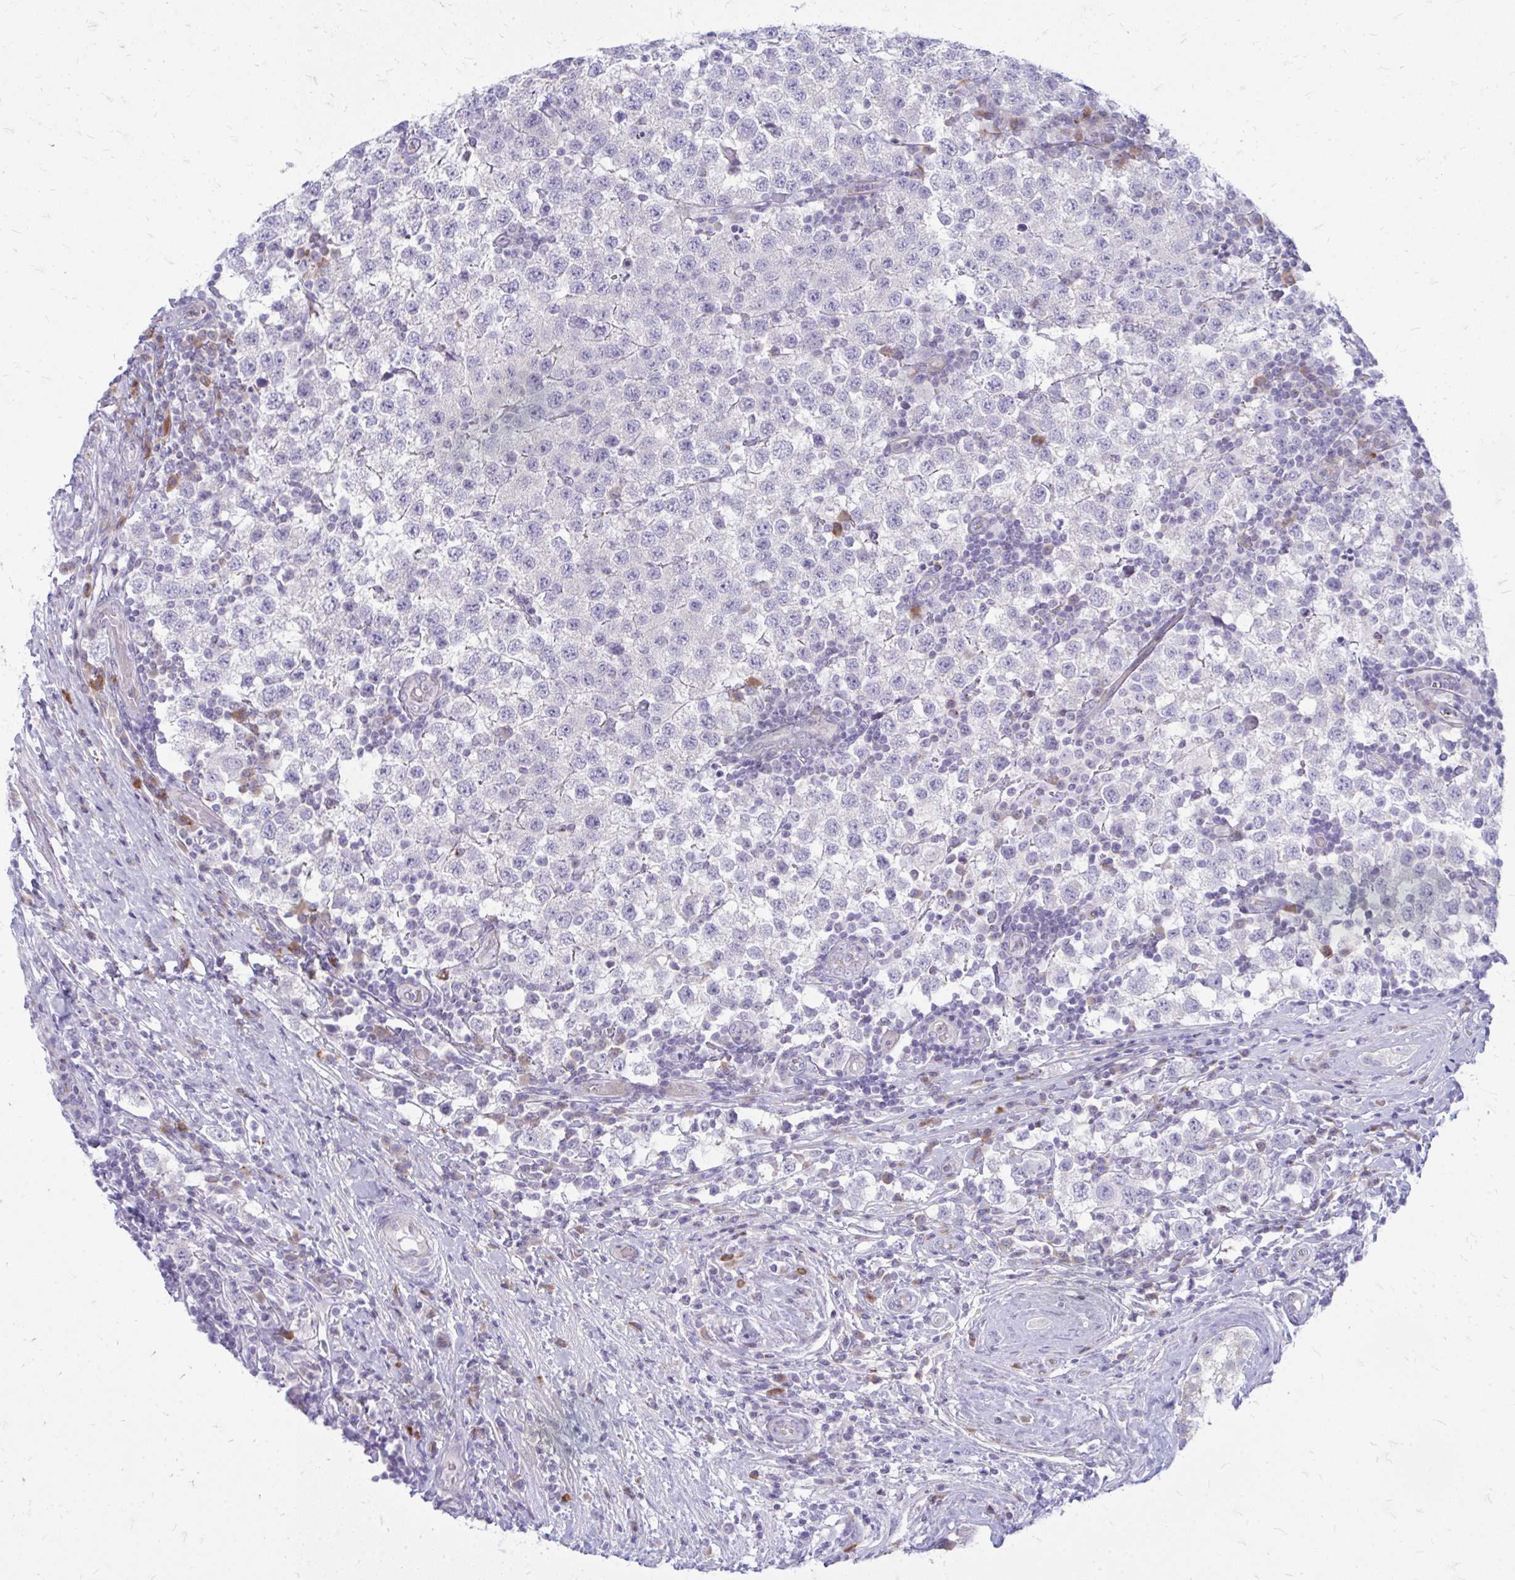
{"staining": {"intensity": "negative", "quantity": "none", "location": "none"}, "tissue": "testis cancer", "cell_type": "Tumor cells", "image_type": "cancer", "snomed": [{"axis": "morphology", "description": "Seminoma, NOS"}, {"axis": "topography", "description": "Testis"}], "caption": "This is an IHC histopathology image of human testis cancer (seminoma). There is no staining in tumor cells.", "gene": "TSPEAR", "patient": {"sex": "male", "age": 34}}